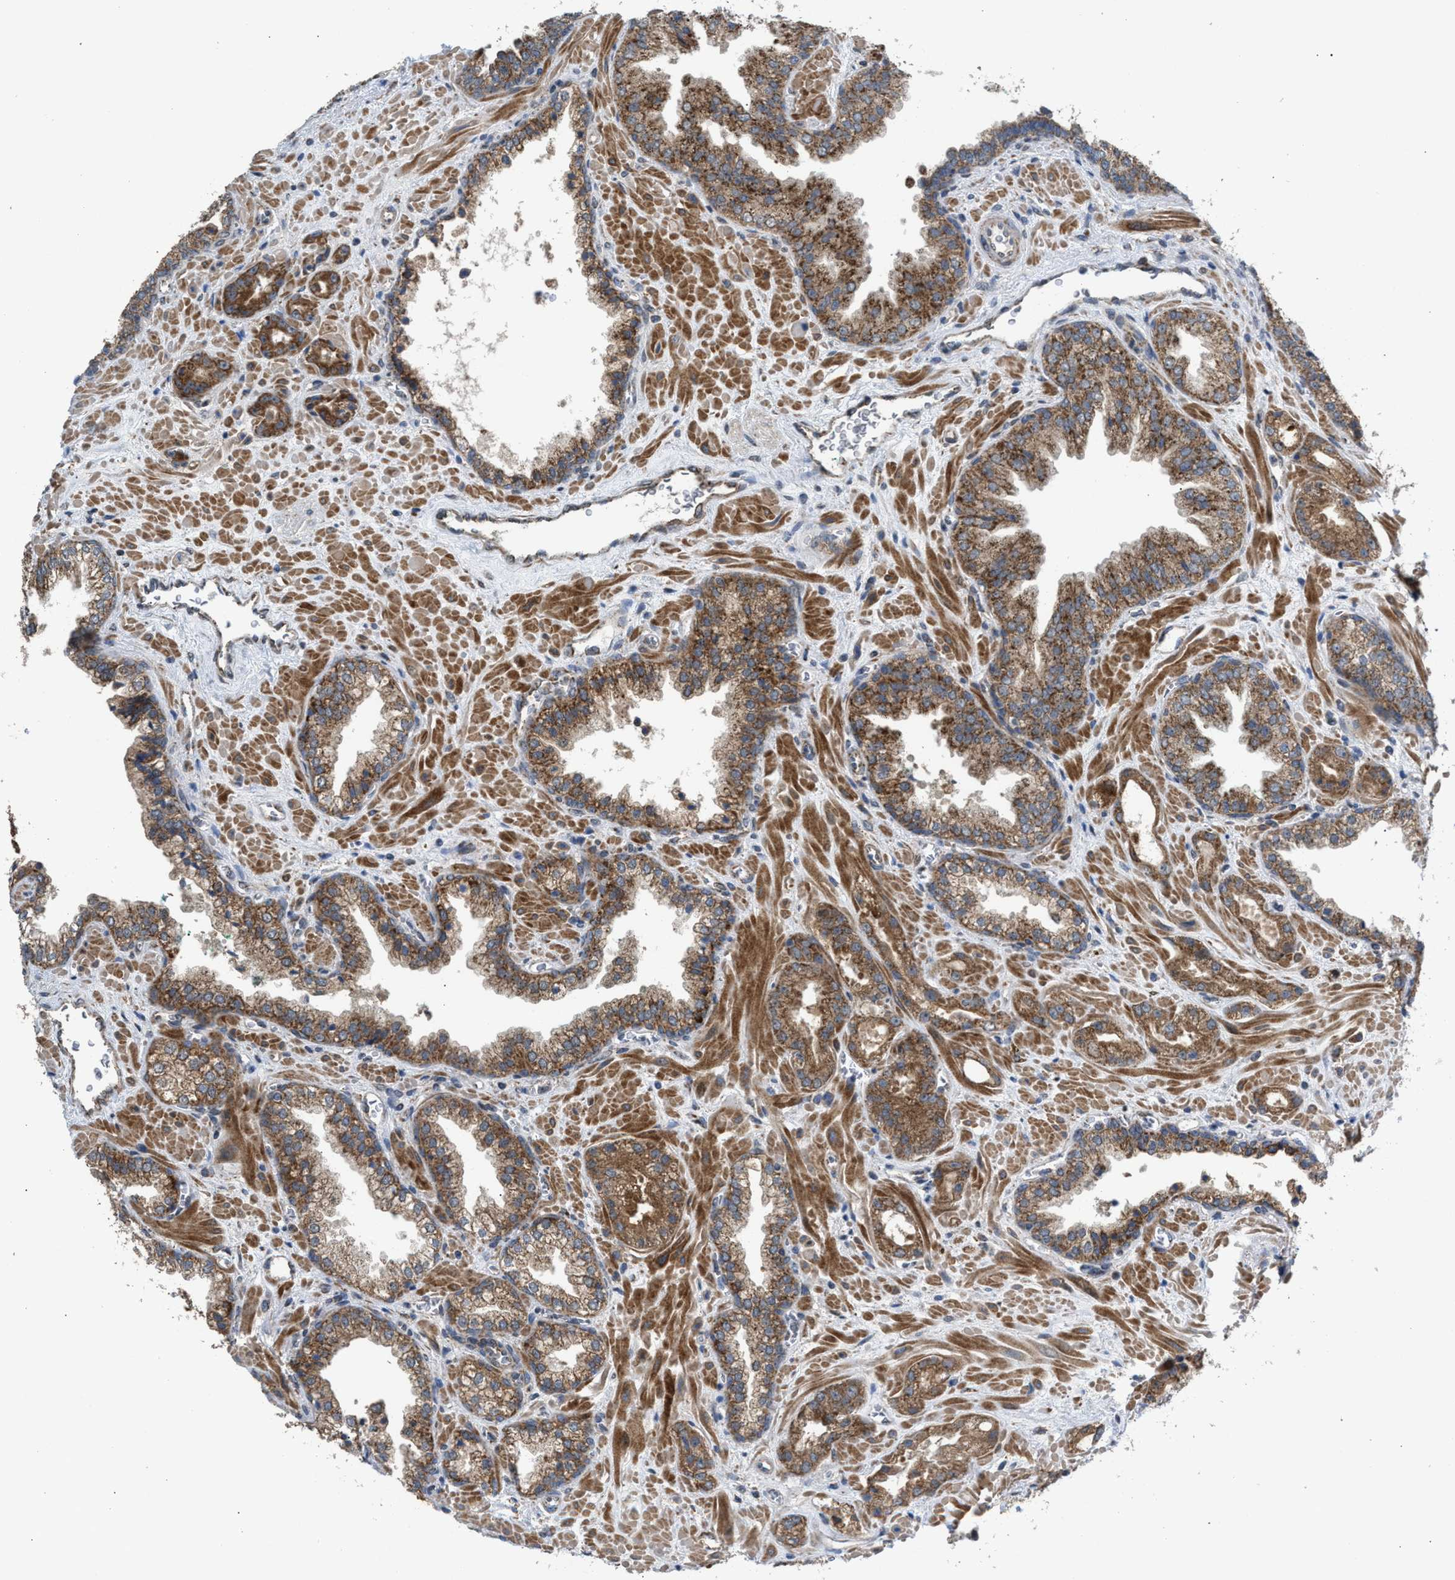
{"staining": {"intensity": "moderate", "quantity": ">75%", "location": "cytoplasmic/membranous"}, "tissue": "prostate cancer", "cell_type": "Tumor cells", "image_type": "cancer", "snomed": [{"axis": "morphology", "description": "Adenocarcinoma, Low grade"}, {"axis": "topography", "description": "Prostate"}], "caption": "Protein staining of adenocarcinoma (low-grade) (prostate) tissue demonstrates moderate cytoplasmic/membranous staining in about >75% of tumor cells. (Stains: DAB in brown, nuclei in blue, Microscopy: brightfield microscopy at high magnification).", "gene": "TACO1", "patient": {"sex": "male", "age": 71}}